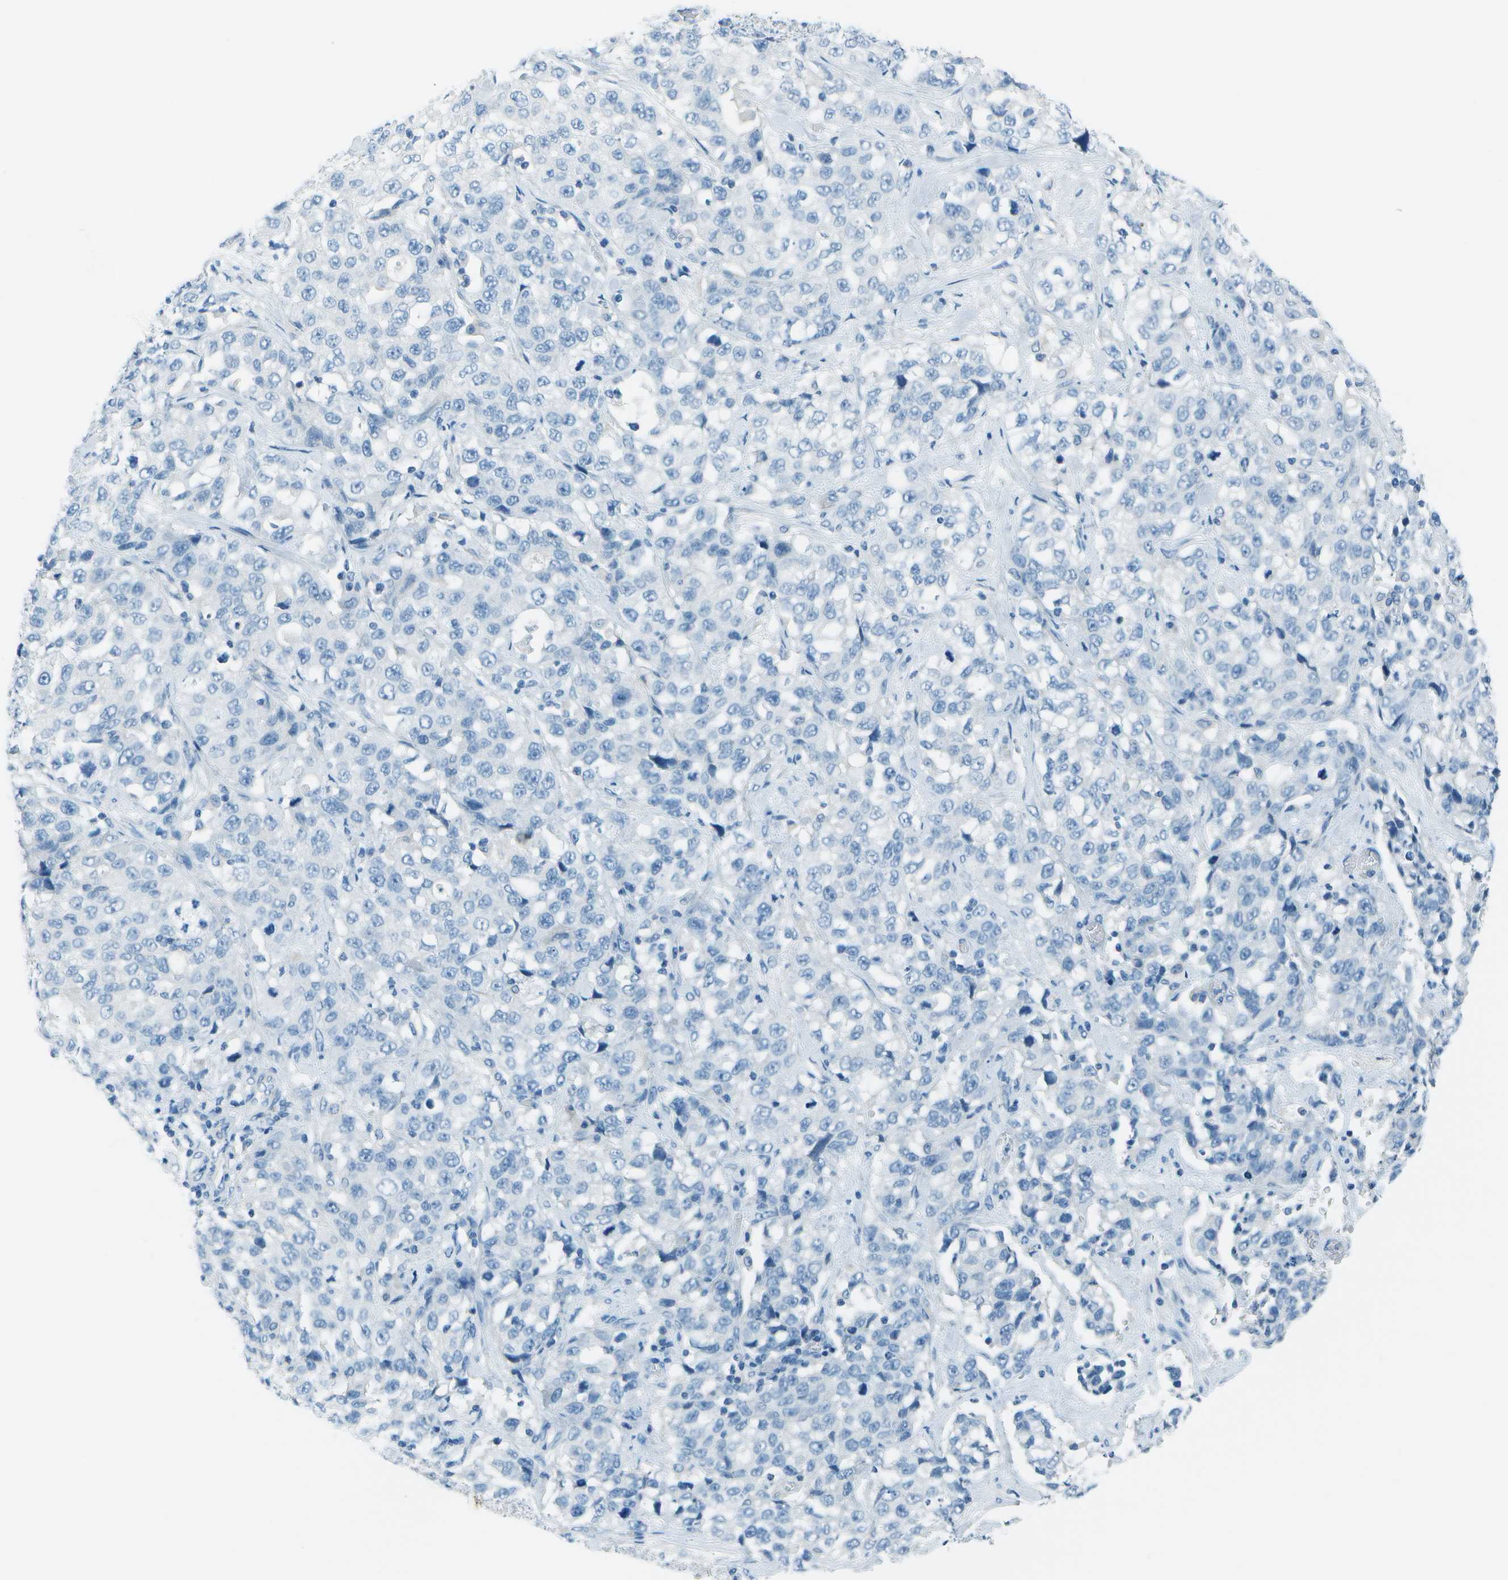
{"staining": {"intensity": "negative", "quantity": "none", "location": "none"}, "tissue": "stomach cancer", "cell_type": "Tumor cells", "image_type": "cancer", "snomed": [{"axis": "morphology", "description": "Normal tissue, NOS"}, {"axis": "morphology", "description": "Adenocarcinoma, NOS"}, {"axis": "topography", "description": "Stomach"}], "caption": "Protein analysis of stomach adenocarcinoma reveals no significant expression in tumor cells.", "gene": "FGF1", "patient": {"sex": "male", "age": 48}}